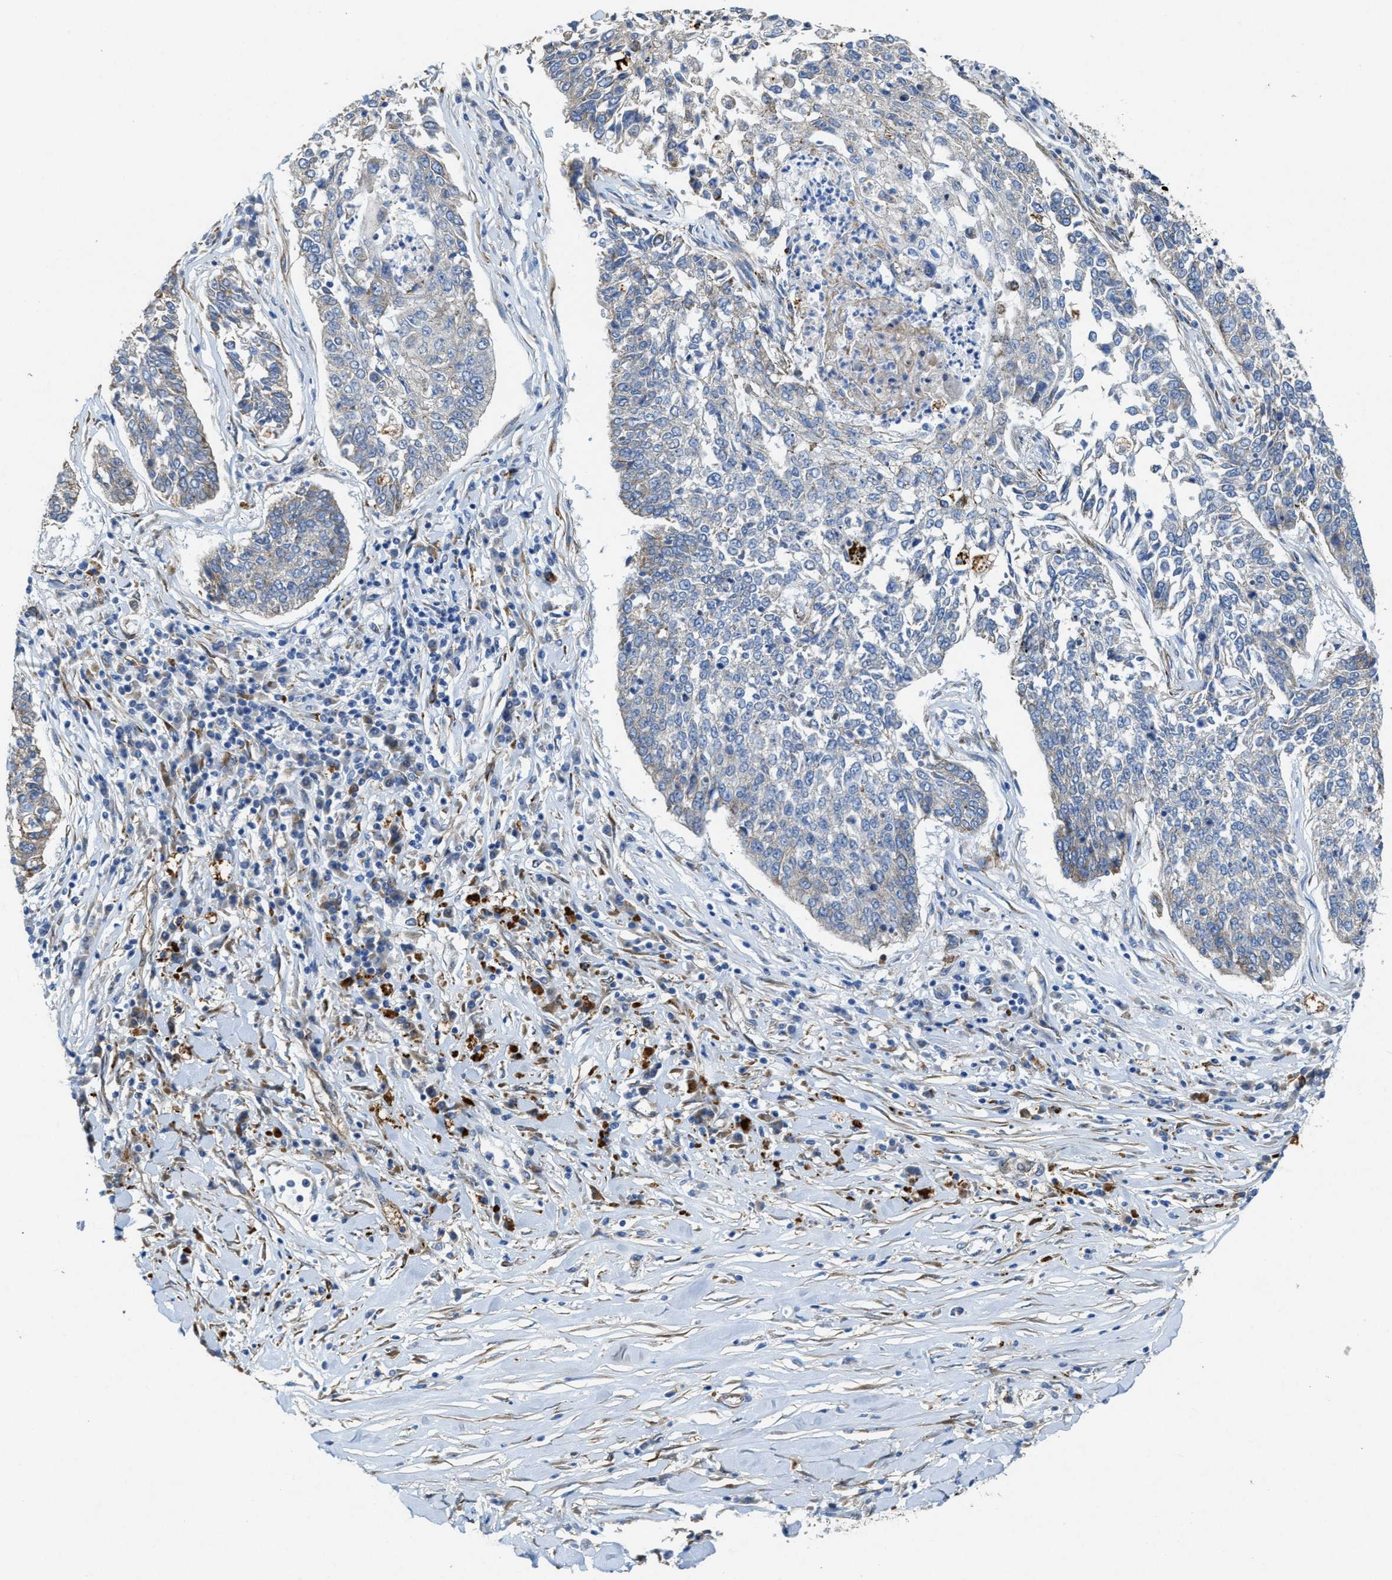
{"staining": {"intensity": "negative", "quantity": "none", "location": "none"}, "tissue": "lung cancer", "cell_type": "Tumor cells", "image_type": "cancer", "snomed": [{"axis": "morphology", "description": "Normal tissue, NOS"}, {"axis": "morphology", "description": "Squamous cell carcinoma, NOS"}, {"axis": "topography", "description": "Cartilage tissue"}, {"axis": "topography", "description": "Bronchus"}, {"axis": "topography", "description": "Lung"}], "caption": "Lung cancer (squamous cell carcinoma) was stained to show a protein in brown. There is no significant expression in tumor cells.", "gene": "ASS1", "patient": {"sex": "female", "age": 49}}